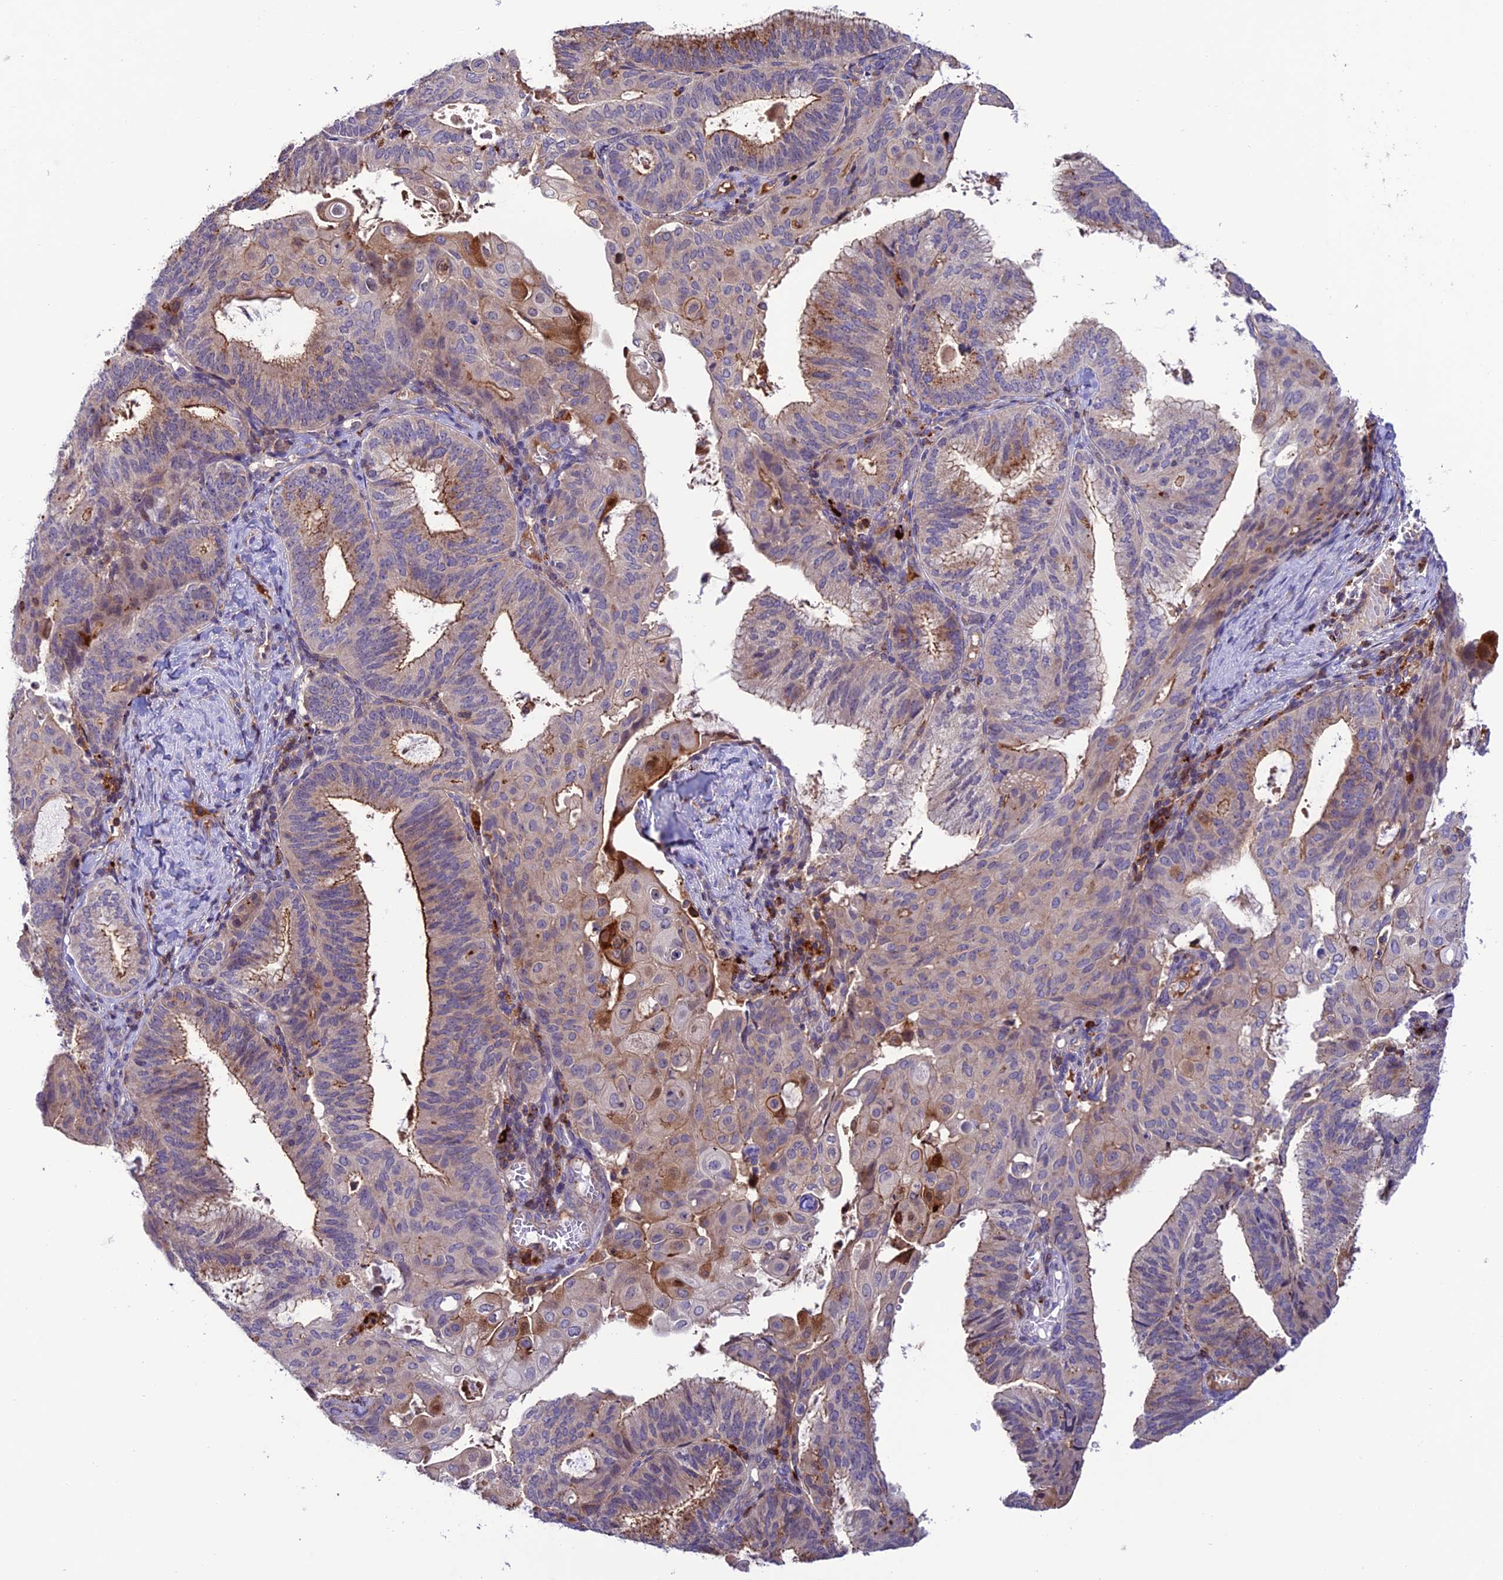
{"staining": {"intensity": "moderate", "quantity": "<25%", "location": "cytoplasmic/membranous"}, "tissue": "endometrial cancer", "cell_type": "Tumor cells", "image_type": "cancer", "snomed": [{"axis": "morphology", "description": "Adenocarcinoma, NOS"}, {"axis": "topography", "description": "Endometrium"}], "caption": "A brown stain highlights moderate cytoplasmic/membranous staining of a protein in endometrial cancer tumor cells. The staining is performed using DAB brown chromogen to label protein expression. The nuclei are counter-stained blue using hematoxylin.", "gene": "ARHGEF18", "patient": {"sex": "female", "age": 49}}